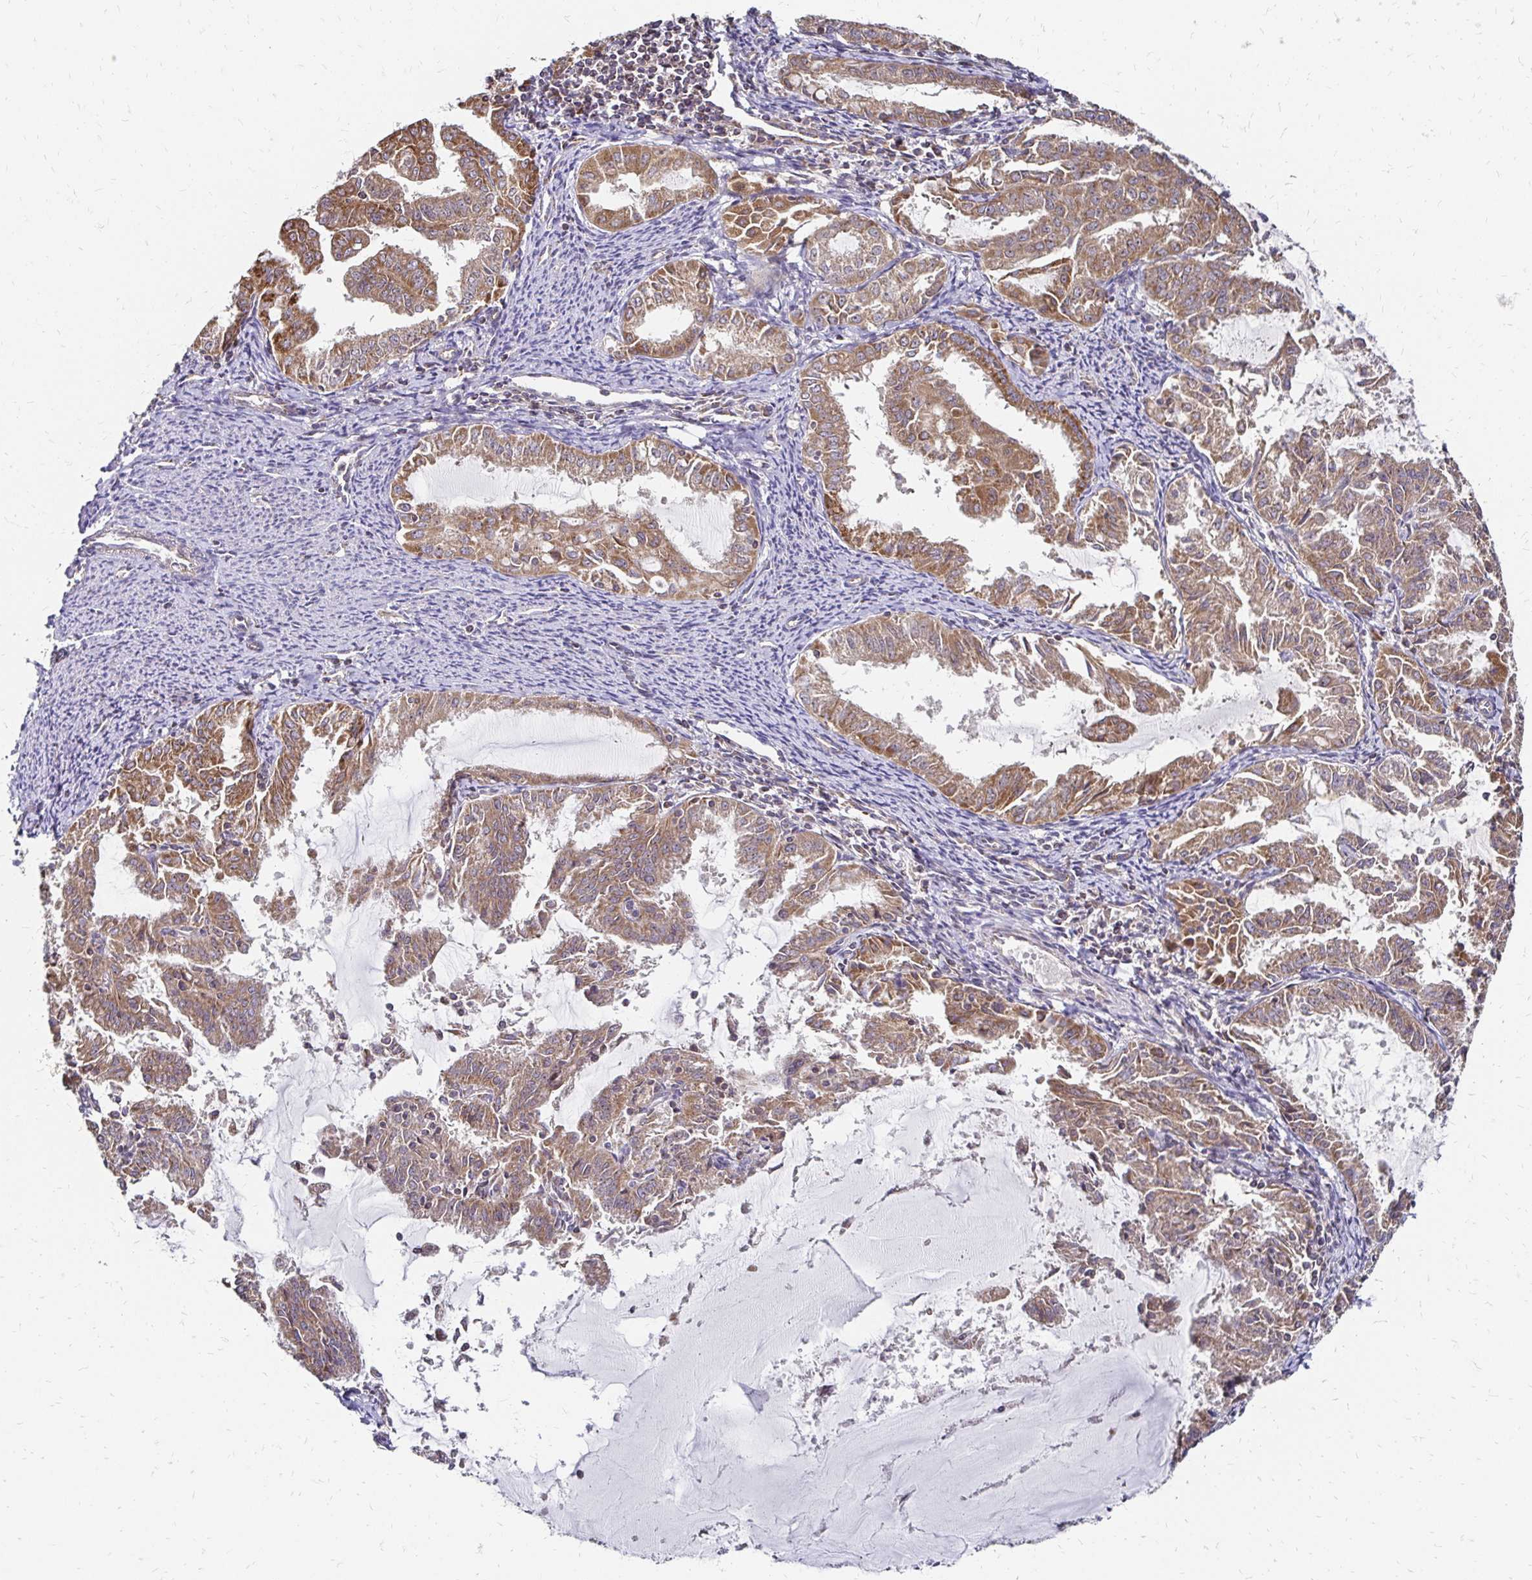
{"staining": {"intensity": "moderate", "quantity": ">75%", "location": "cytoplasmic/membranous"}, "tissue": "endometrial cancer", "cell_type": "Tumor cells", "image_type": "cancer", "snomed": [{"axis": "morphology", "description": "Adenocarcinoma, NOS"}, {"axis": "topography", "description": "Endometrium"}], "caption": "Immunohistochemical staining of human endometrial cancer shows medium levels of moderate cytoplasmic/membranous positivity in approximately >75% of tumor cells.", "gene": "ZW10", "patient": {"sex": "female", "age": 70}}